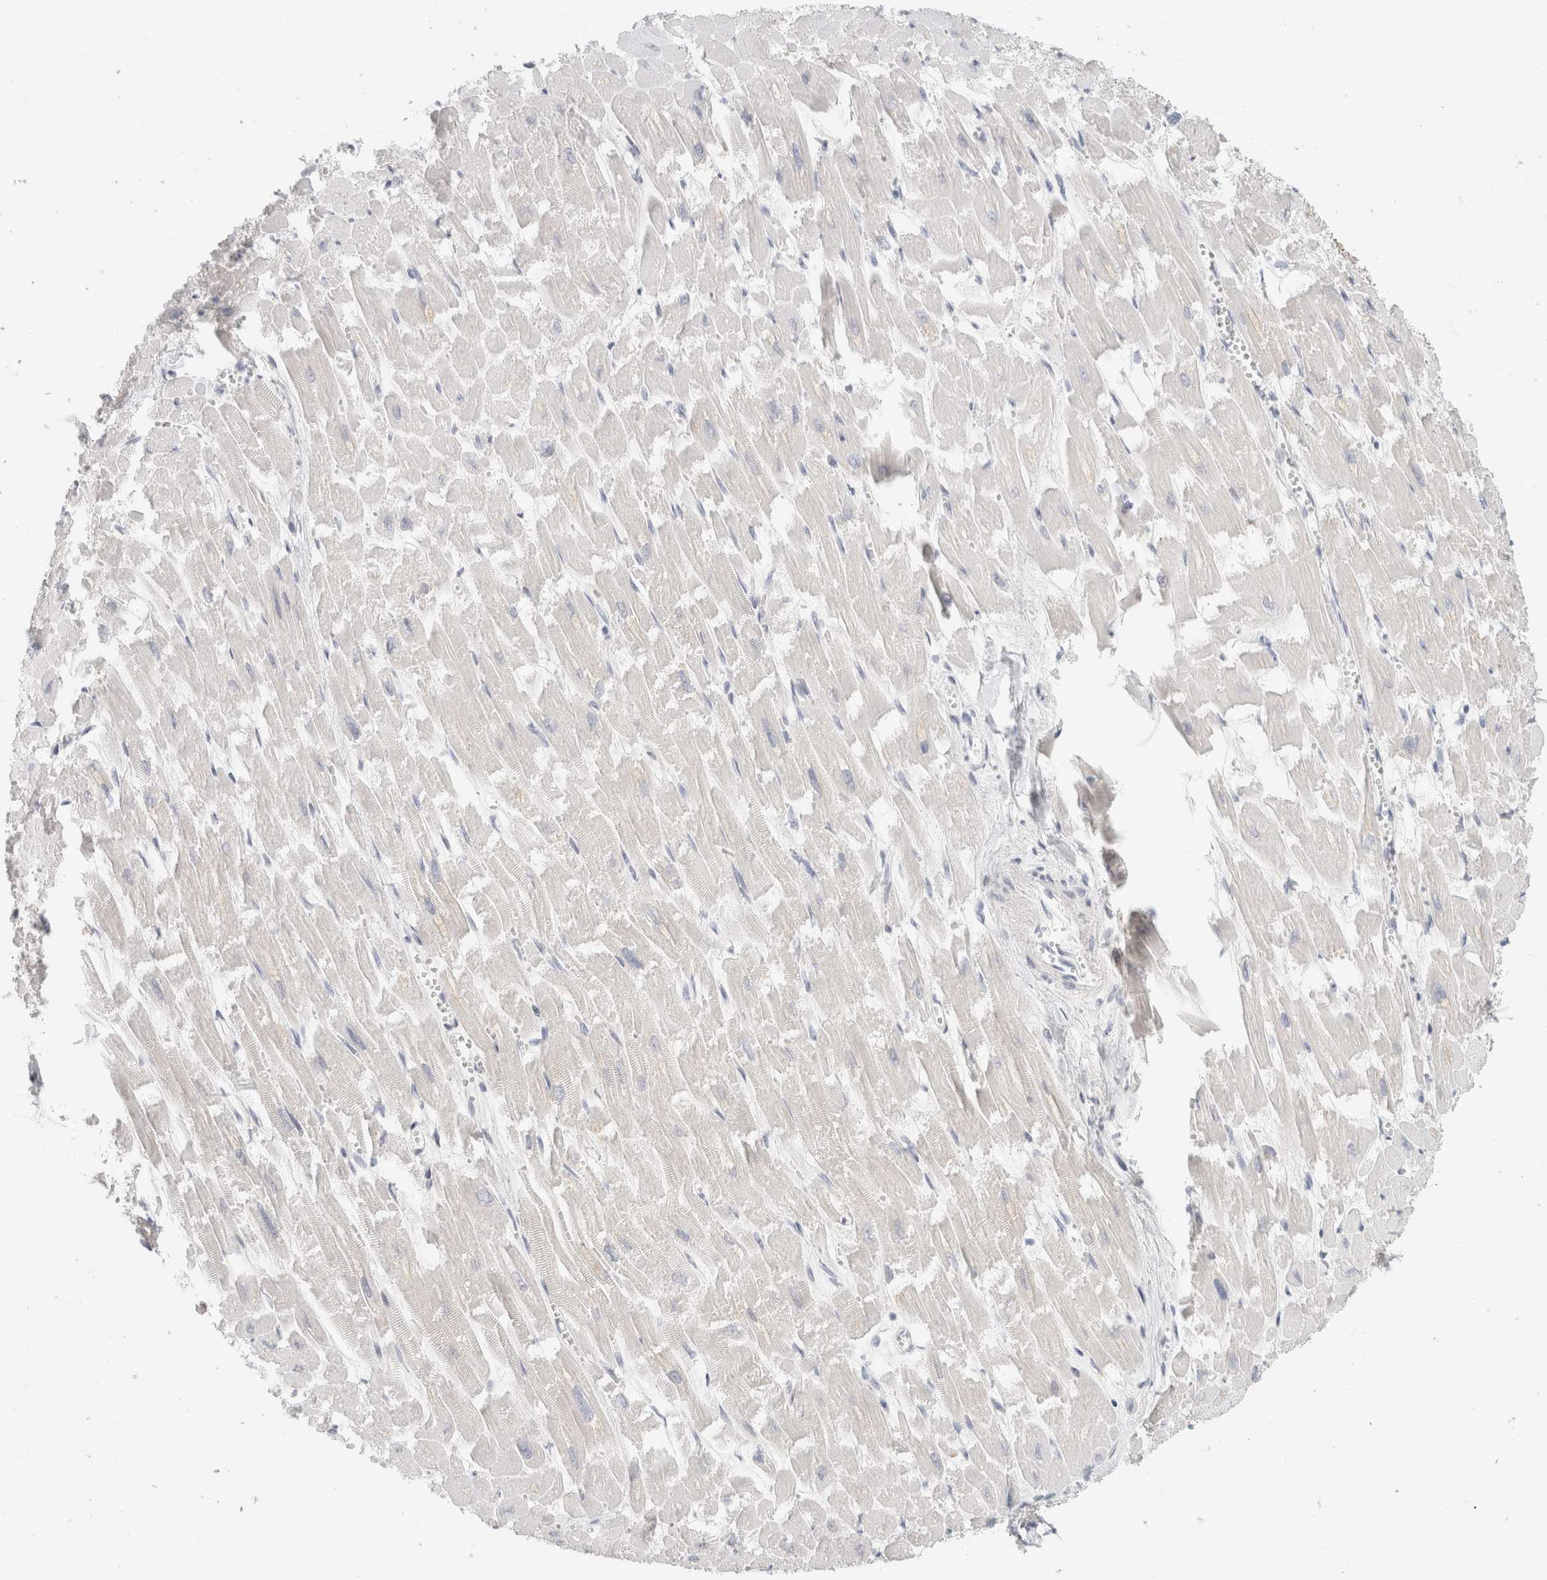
{"staining": {"intensity": "negative", "quantity": "none", "location": "none"}, "tissue": "heart muscle", "cell_type": "Cardiomyocytes", "image_type": "normal", "snomed": [{"axis": "morphology", "description": "Normal tissue, NOS"}, {"axis": "topography", "description": "Heart"}], "caption": "Cardiomyocytes show no significant protein expression in benign heart muscle. (Brightfield microscopy of DAB immunohistochemistry (IHC) at high magnification).", "gene": "STK31", "patient": {"sex": "male", "age": 54}}